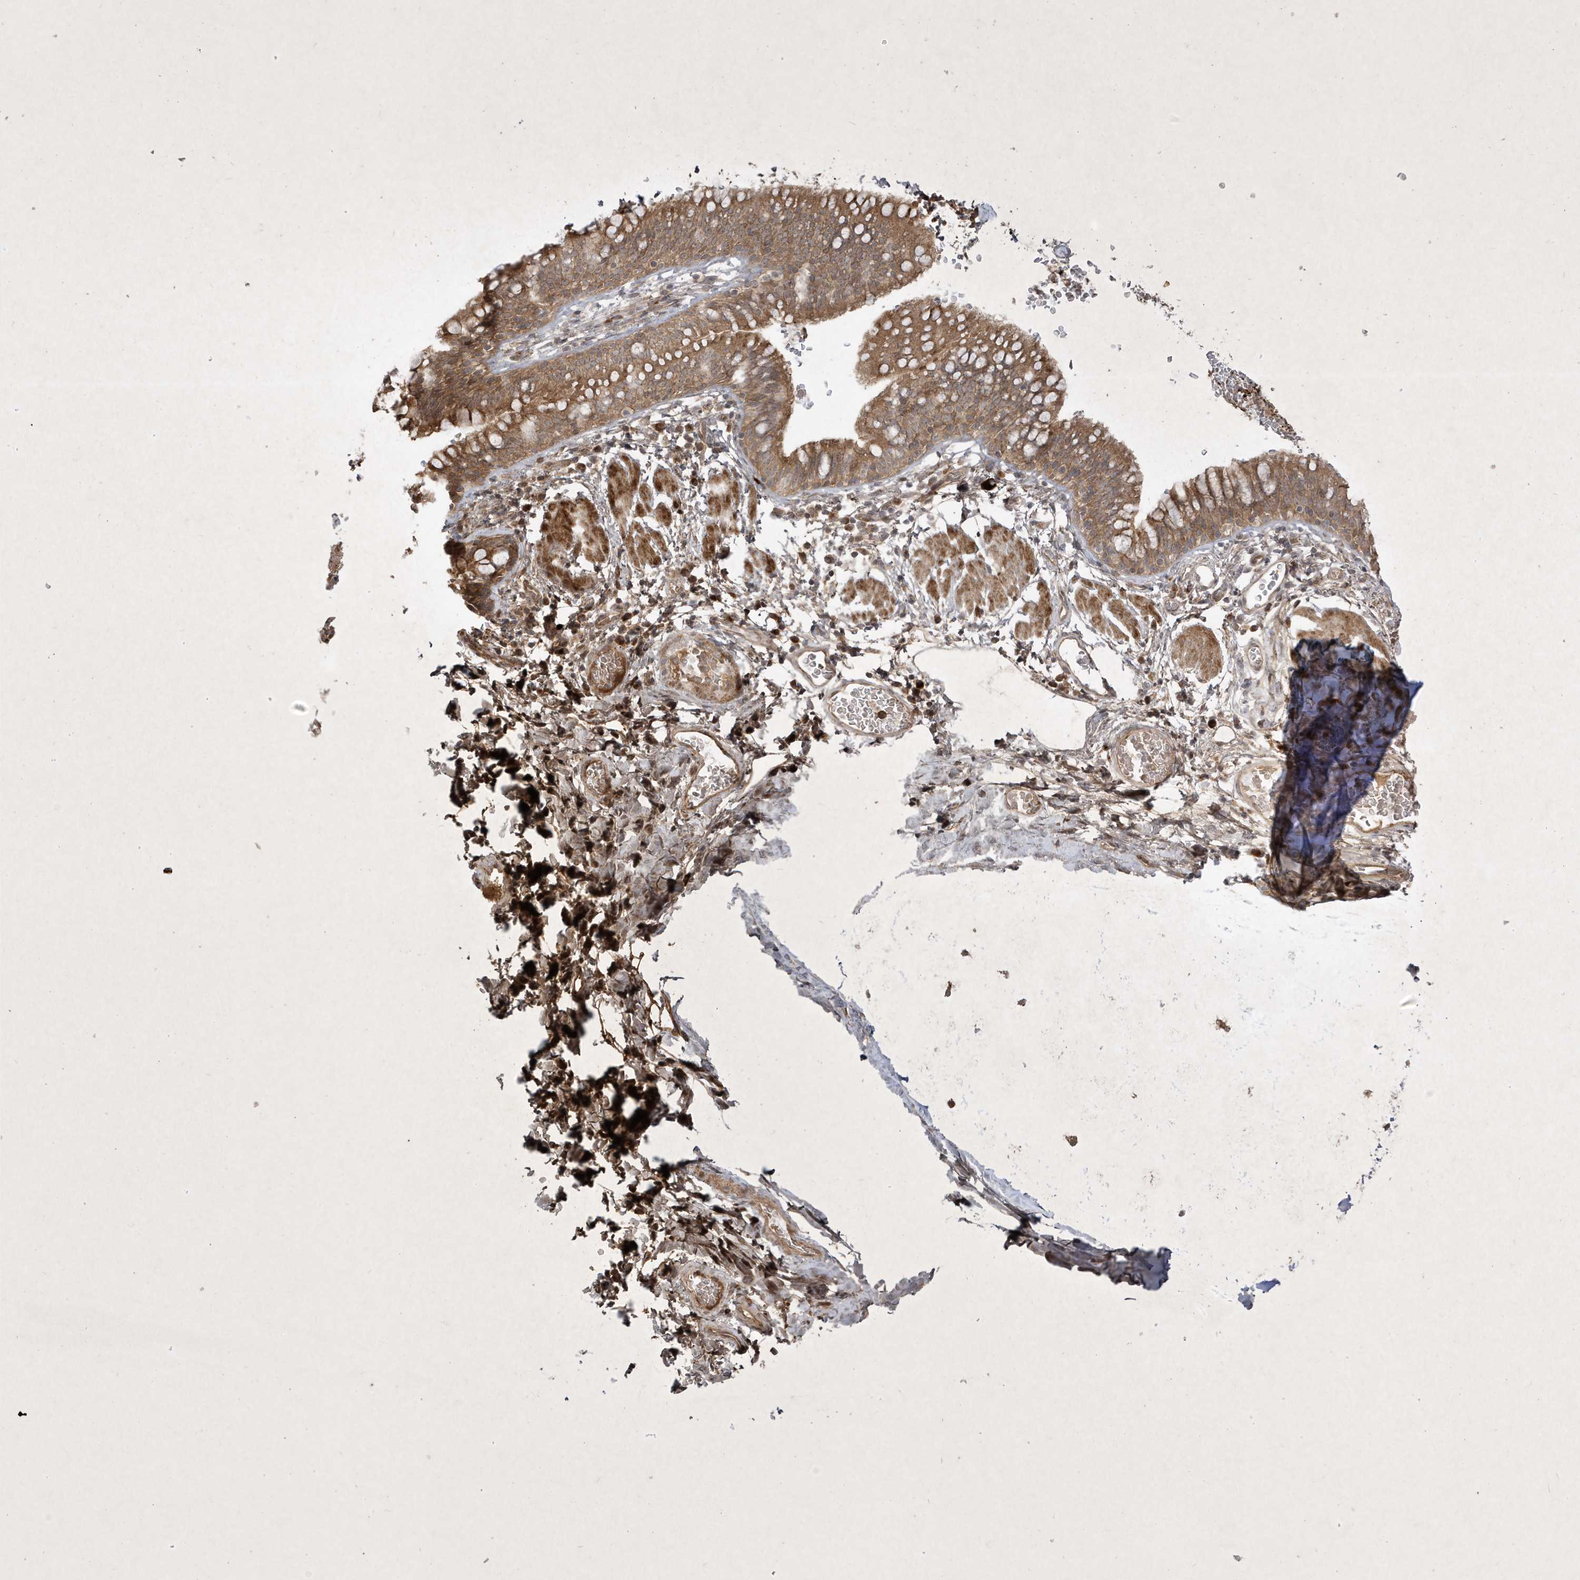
{"staining": {"intensity": "weak", "quantity": ">75%", "location": "cytoplasmic/membranous"}, "tissue": "bronchus", "cell_type": "Respiratory epithelial cells", "image_type": "normal", "snomed": [{"axis": "morphology", "description": "Normal tissue, NOS"}, {"axis": "topography", "description": "Cartilage tissue"}, {"axis": "topography", "description": "Bronchus"}], "caption": "Brown immunohistochemical staining in benign human bronchus shows weak cytoplasmic/membranous expression in about >75% of respiratory epithelial cells. (Brightfield microscopy of DAB IHC at high magnification).", "gene": "FAM83C", "patient": {"sex": "female", "age": 36}}